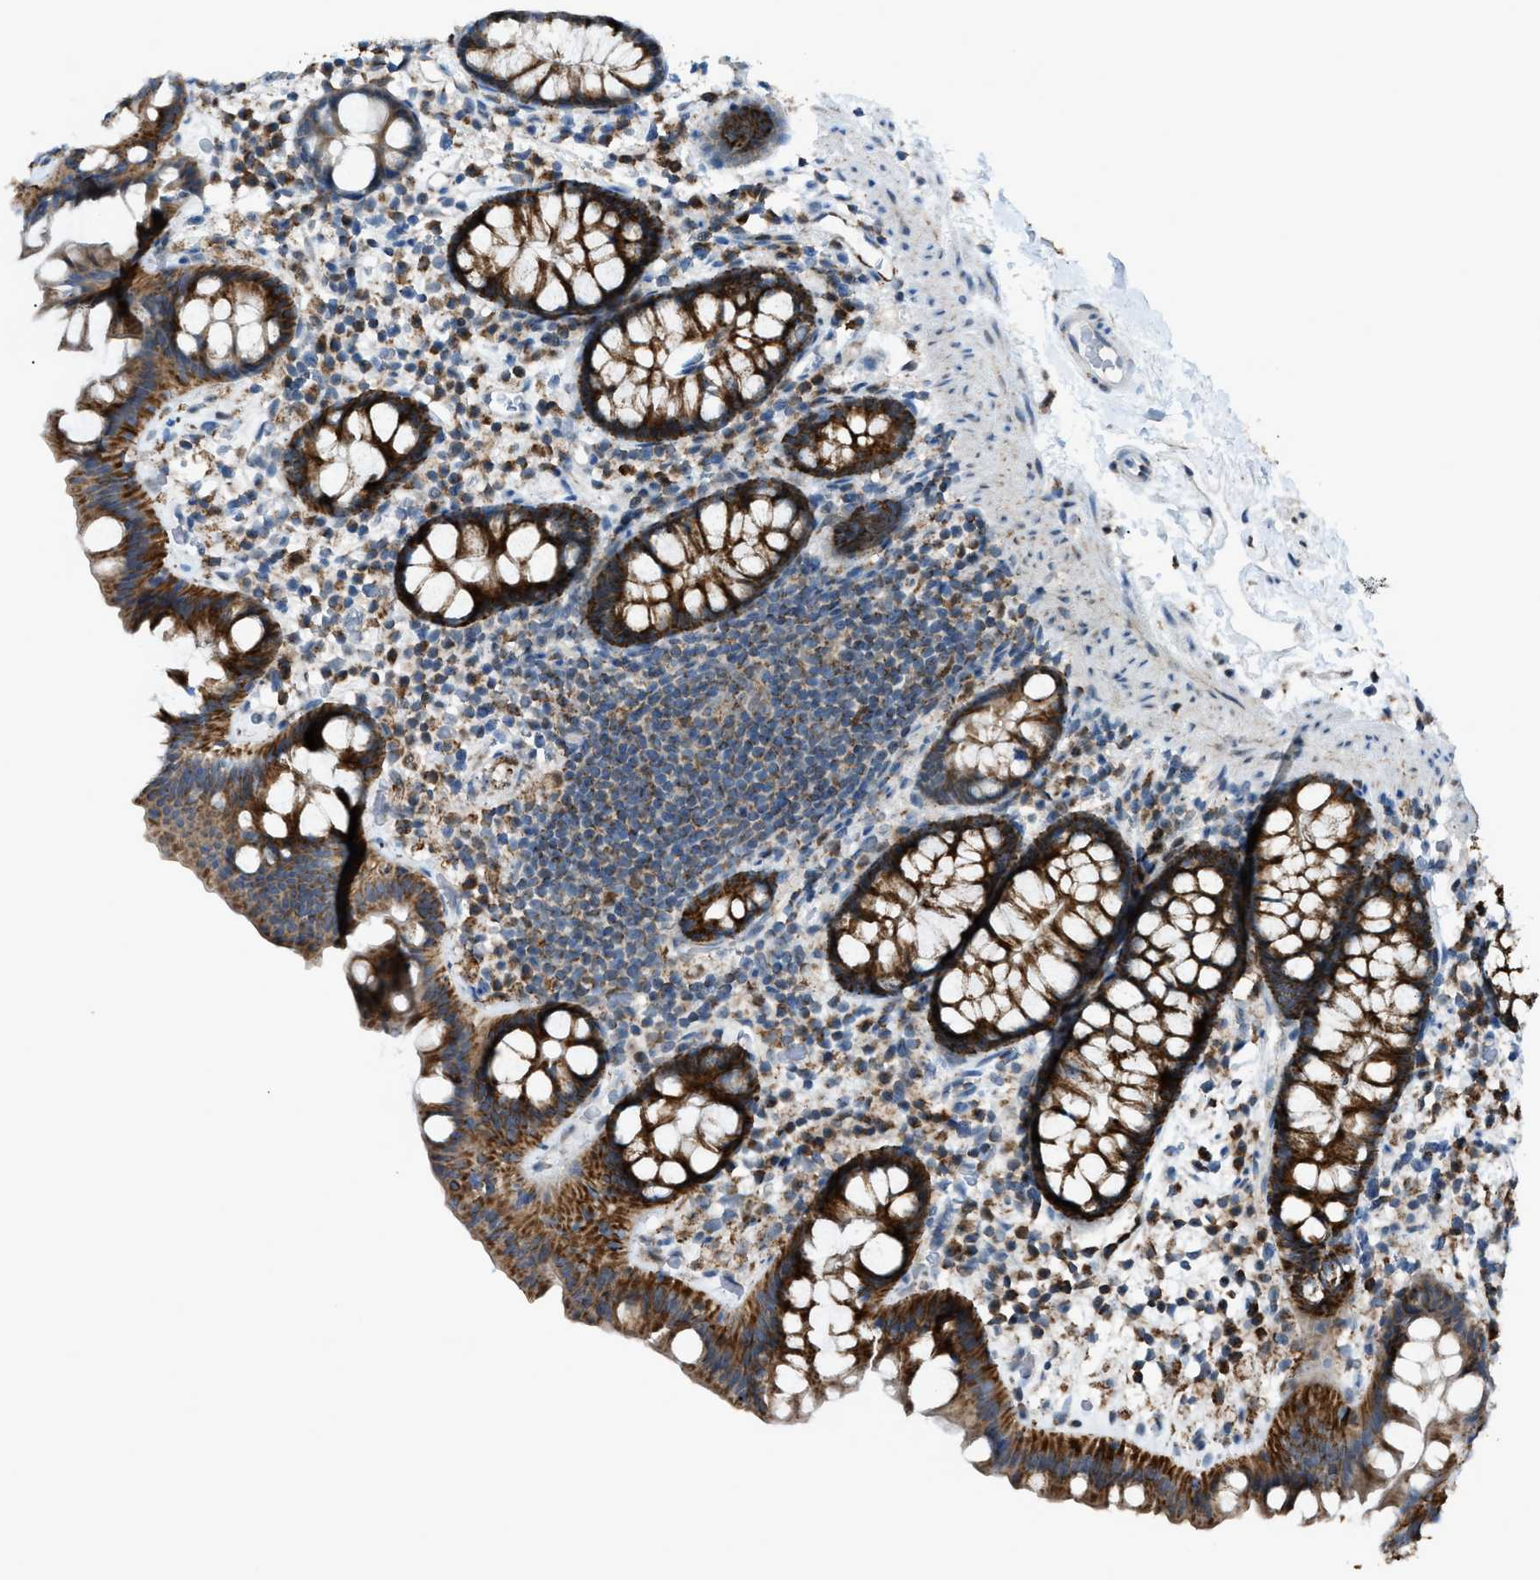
{"staining": {"intensity": "weak", "quantity": ">75%", "location": "cytoplasmic/membranous"}, "tissue": "colon", "cell_type": "Endothelial cells", "image_type": "normal", "snomed": [{"axis": "morphology", "description": "Normal tissue, NOS"}, {"axis": "topography", "description": "Colon"}], "caption": "A high-resolution micrograph shows immunohistochemistry (IHC) staining of normal colon, which shows weak cytoplasmic/membranous expression in about >75% of endothelial cells. (Stains: DAB (3,3'-diaminobenzidine) in brown, nuclei in blue, Microscopy: brightfield microscopy at high magnification).", "gene": "SRM", "patient": {"sex": "female", "age": 80}}